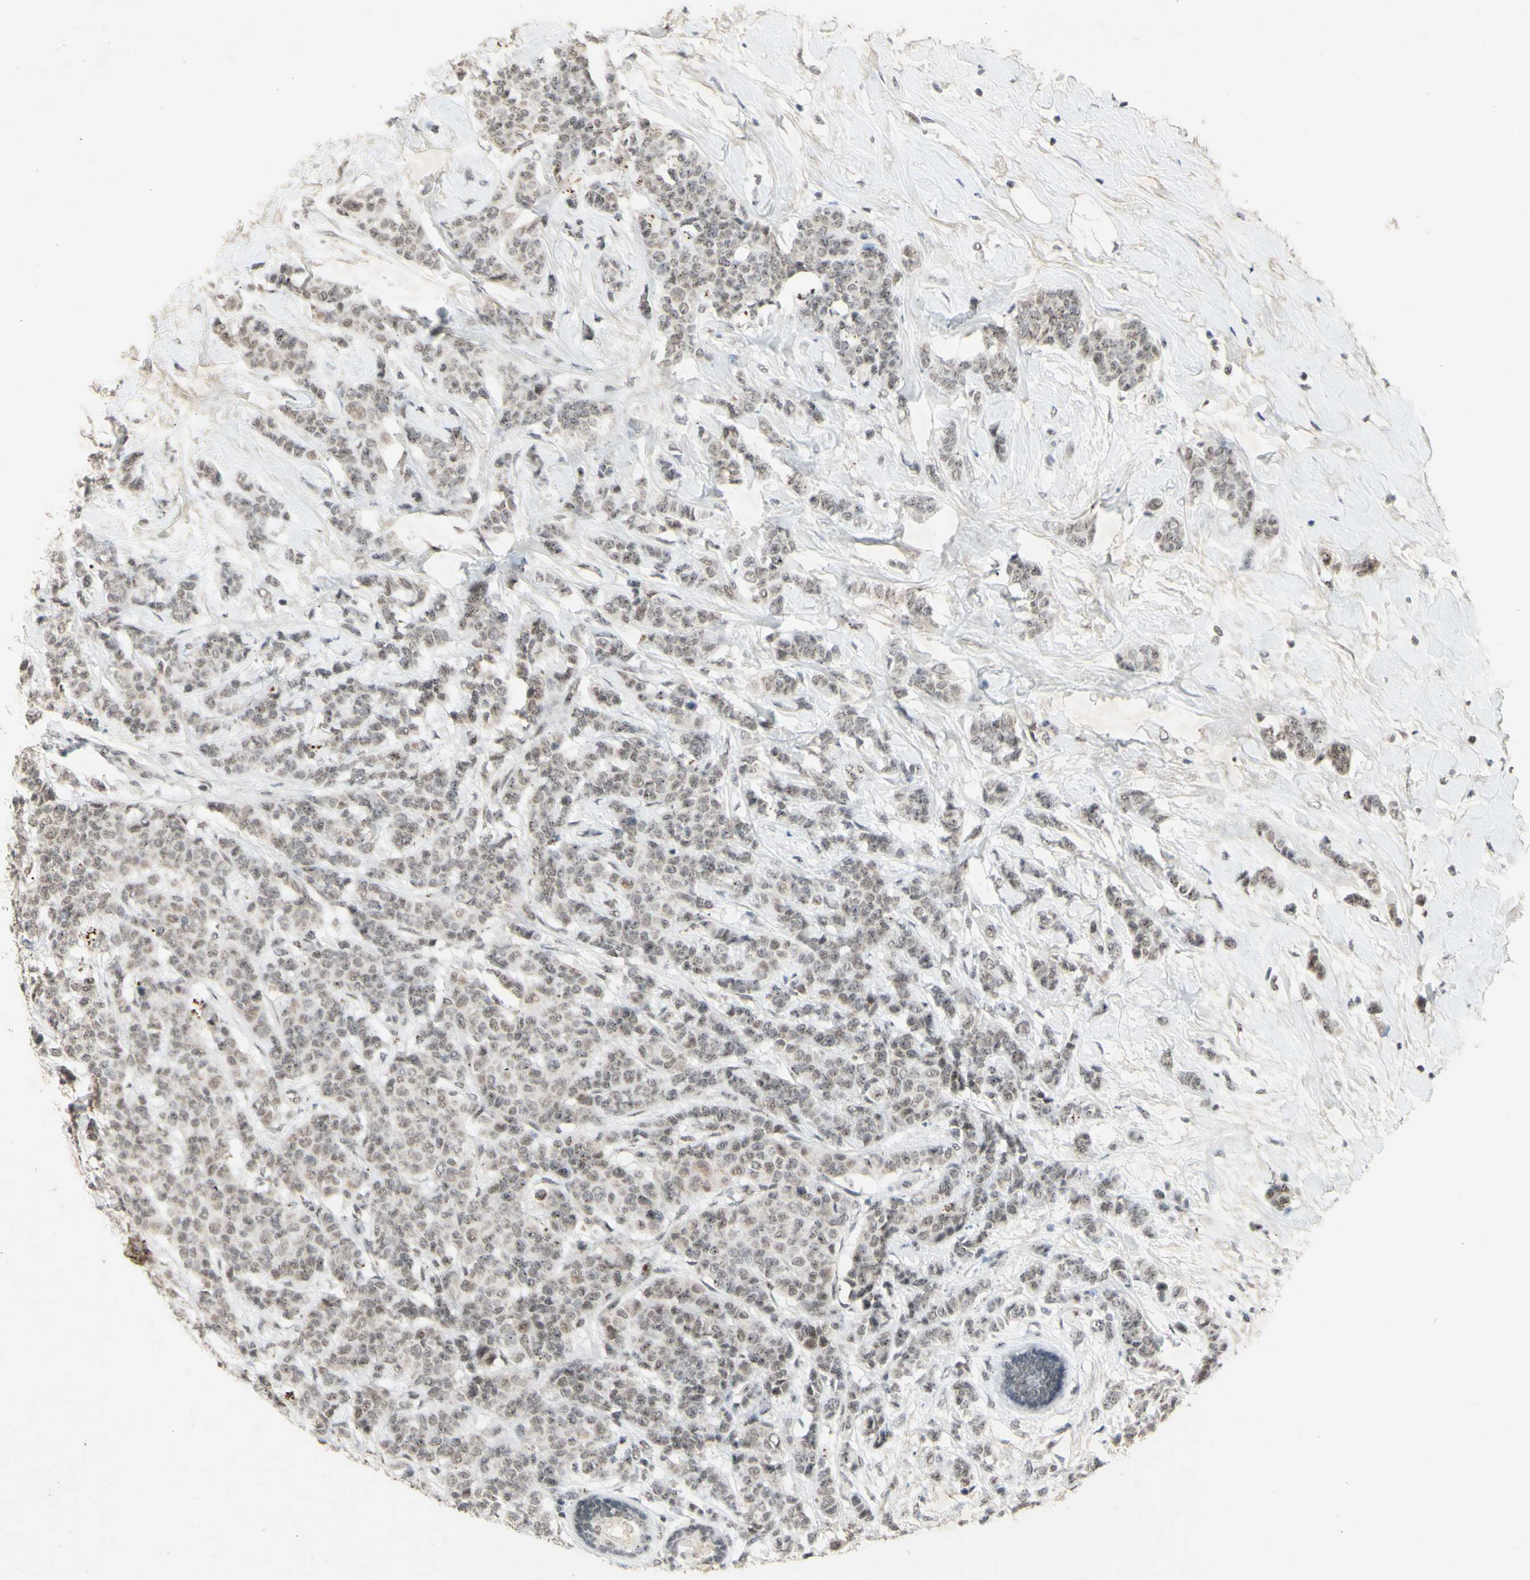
{"staining": {"intensity": "weak", "quantity": "25%-75%", "location": "nuclear"}, "tissue": "breast cancer", "cell_type": "Tumor cells", "image_type": "cancer", "snomed": [{"axis": "morphology", "description": "Normal tissue, NOS"}, {"axis": "morphology", "description": "Duct carcinoma"}, {"axis": "topography", "description": "Breast"}], "caption": "Immunohistochemistry of breast cancer shows low levels of weak nuclear expression in approximately 25%-75% of tumor cells.", "gene": "CENPB", "patient": {"sex": "female", "age": 40}}